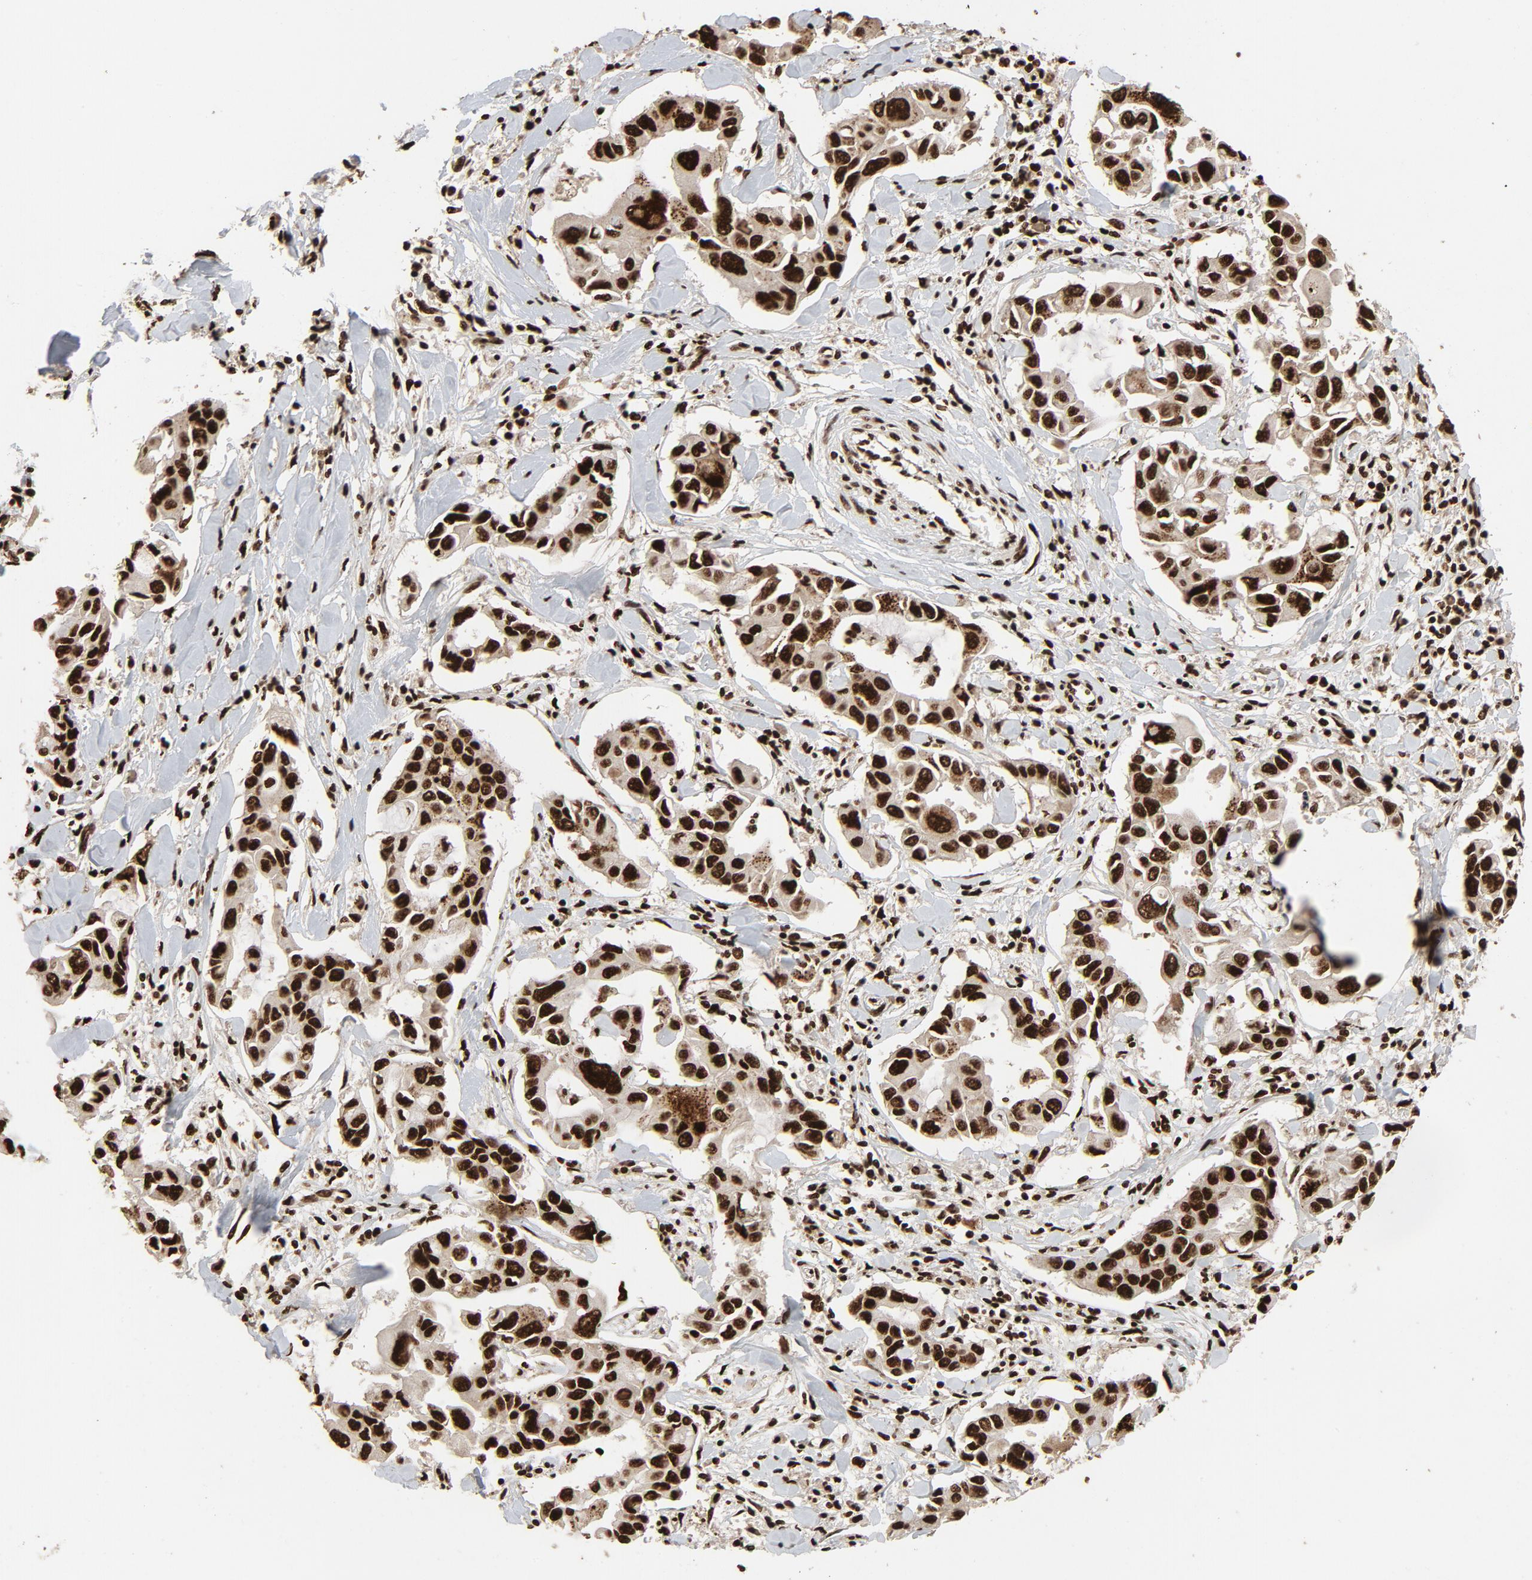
{"staining": {"intensity": "strong", "quantity": ">75%", "location": "nuclear"}, "tissue": "lung cancer", "cell_type": "Tumor cells", "image_type": "cancer", "snomed": [{"axis": "morphology", "description": "Adenocarcinoma, NOS"}, {"axis": "topography", "description": "Lymph node"}, {"axis": "topography", "description": "Lung"}], "caption": "DAB immunohistochemical staining of human lung cancer (adenocarcinoma) demonstrates strong nuclear protein positivity in about >75% of tumor cells. (DAB IHC with brightfield microscopy, high magnification).", "gene": "TP53BP1", "patient": {"sex": "male", "age": 64}}